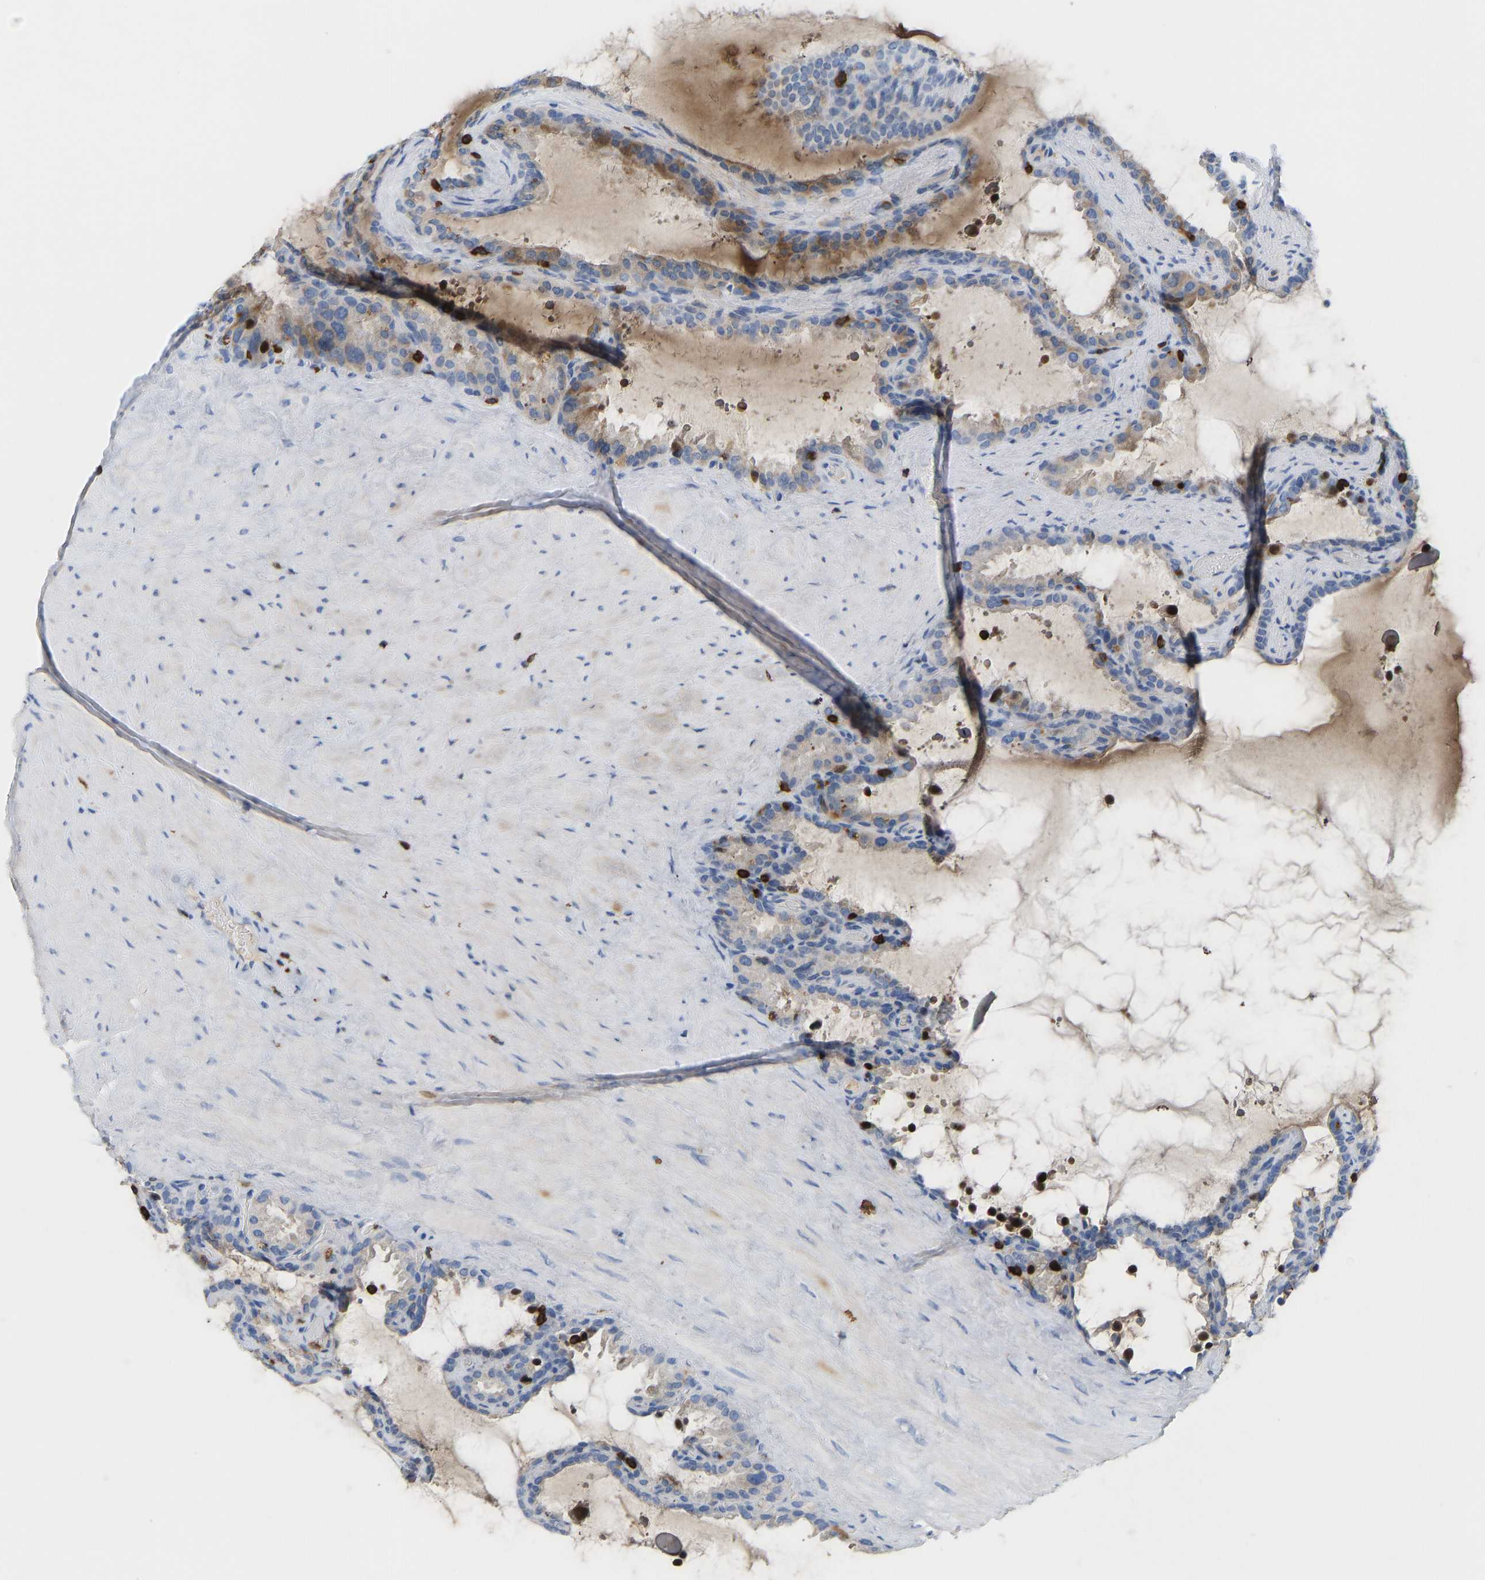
{"staining": {"intensity": "weak", "quantity": "<25%", "location": "cytoplasmic/membranous"}, "tissue": "seminal vesicle", "cell_type": "Glandular cells", "image_type": "normal", "snomed": [{"axis": "morphology", "description": "Normal tissue, NOS"}, {"axis": "topography", "description": "Seminal veicle"}], "caption": "Histopathology image shows no protein staining in glandular cells of benign seminal vesicle.", "gene": "EVL", "patient": {"sex": "male", "age": 46}}